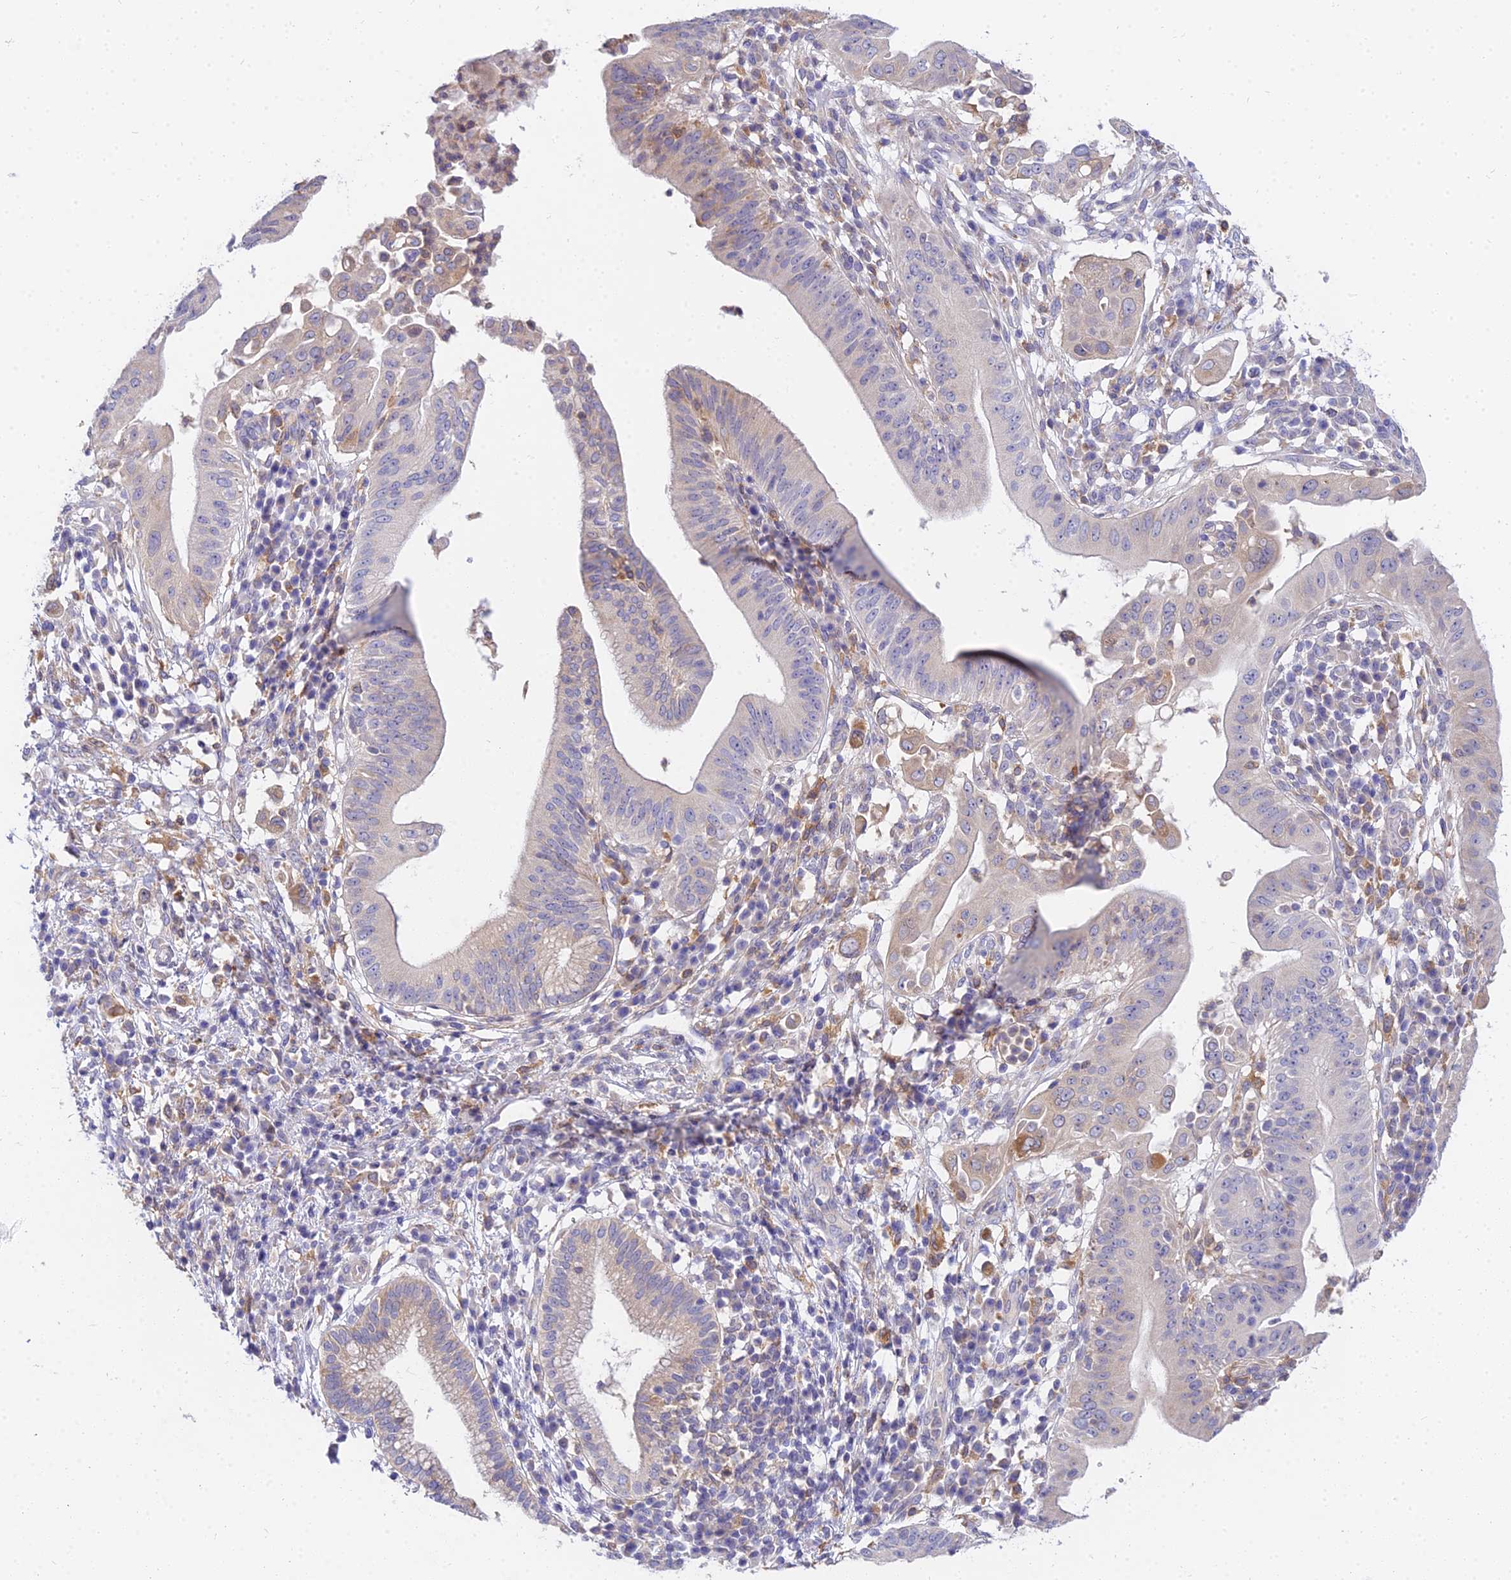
{"staining": {"intensity": "weak", "quantity": "<25%", "location": "cytoplasmic/membranous"}, "tissue": "pancreatic cancer", "cell_type": "Tumor cells", "image_type": "cancer", "snomed": [{"axis": "morphology", "description": "Adenocarcinoma, NOS"}, {"axis": "topography", "description": "Pancreas"}], "caption": "This photomicrograph is of pancreatic cancer (adenocarcinoma) stained with immunohistochemistry (IHC) to label a protein in brown with the nuclei are counter-stained blue. There is no positivity in tumor cells.", "gene": "ARL8B", "patient": {"sex": "male", "age": 68}}